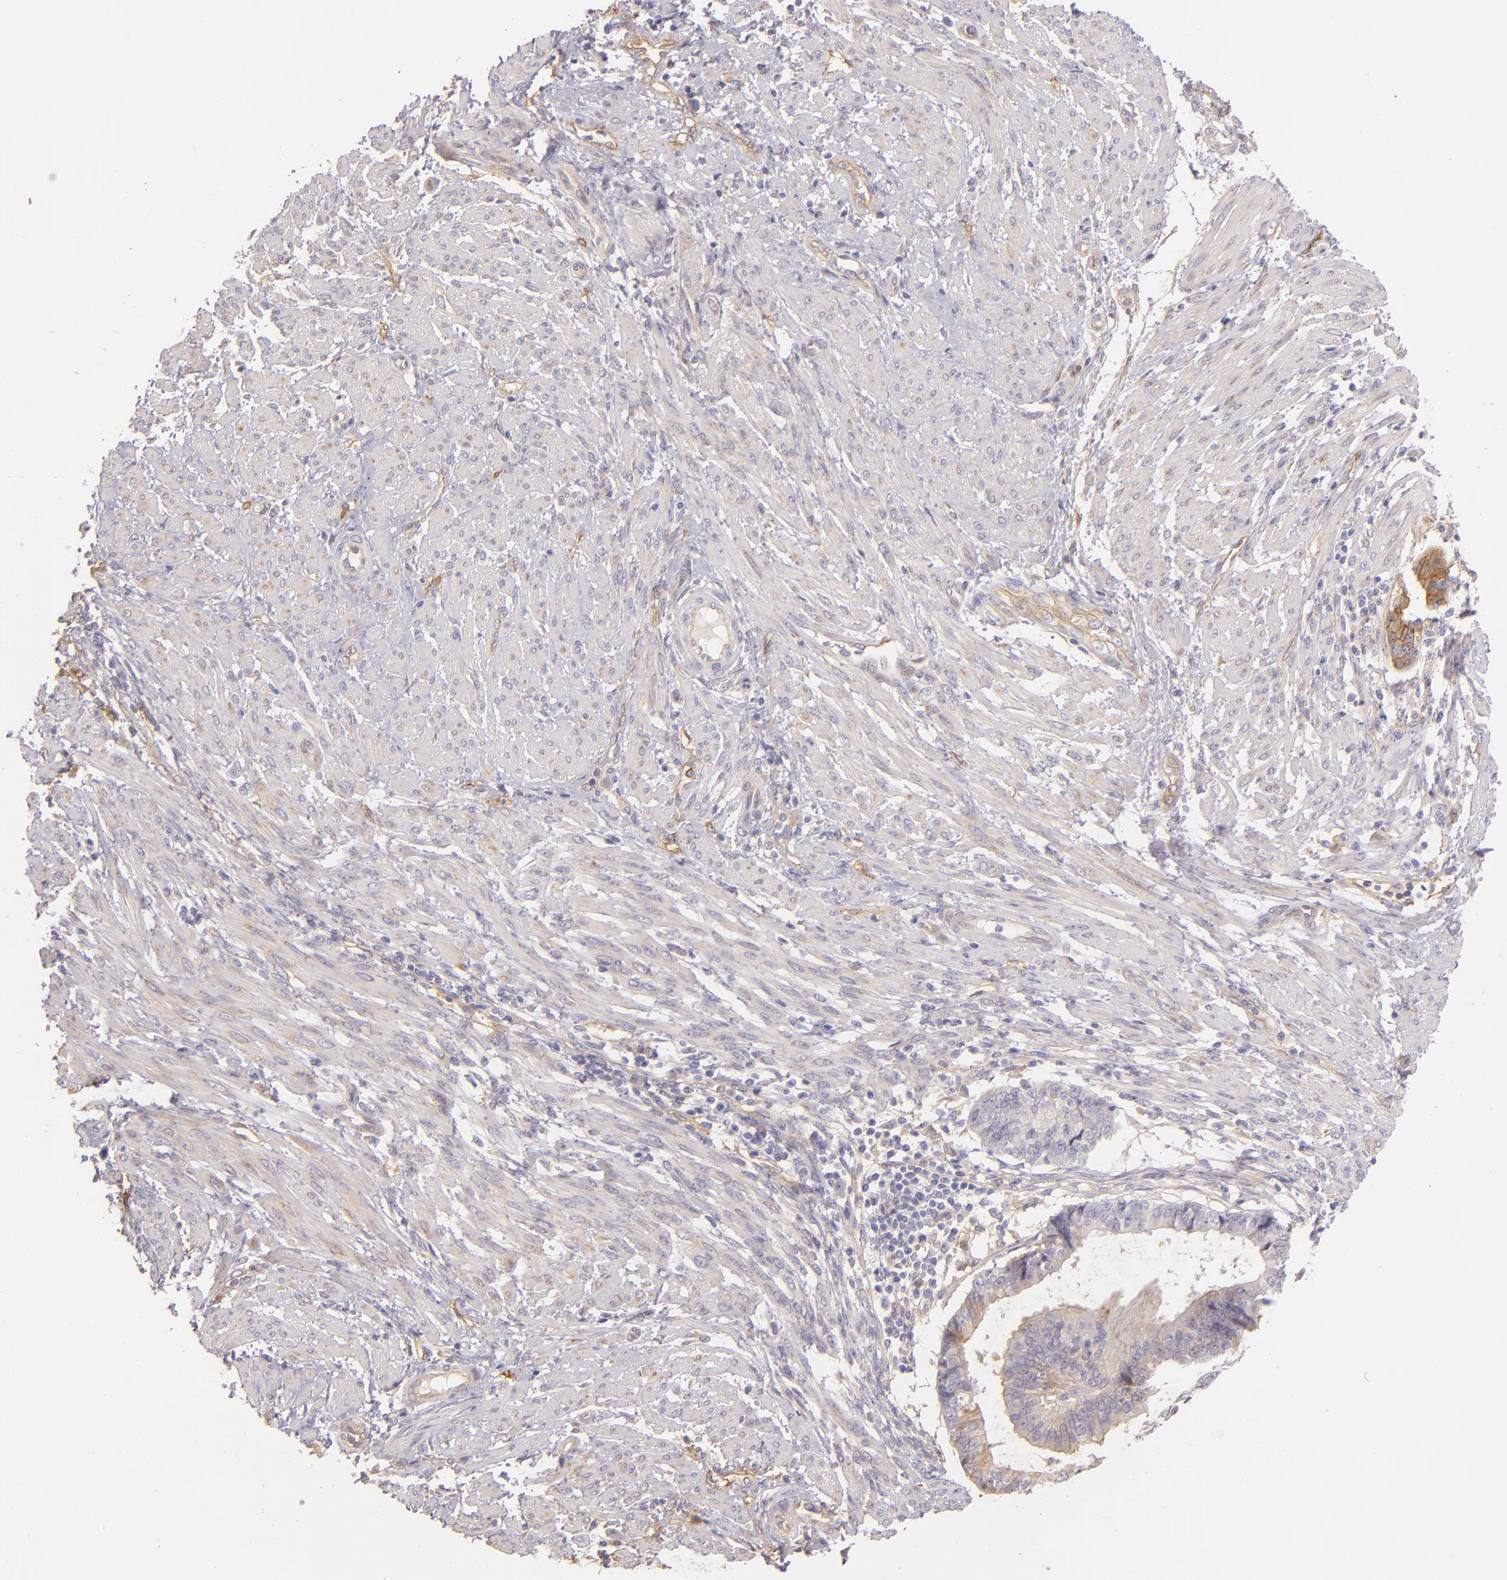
{"staining": {"intensity": "moderate", "quantity": "<25%", "location": "cytoplasmic/membranous"}, "tissue": "endometrial cancer", "cell_type": "Tumor cells", "image_type": "cancer", "snomed": [{"axis": "morphology", "description": "Adenocarcinoma, NOS"}, {"axis": "topography", "description": "Endometrium"}], "caption": "Endometrial cancer stained for a protein shows moderate cytoplasmic/membranous positivity in tumor cells.", "gene": "CTSF", "patient": {"sex": "female", "age": 63}}